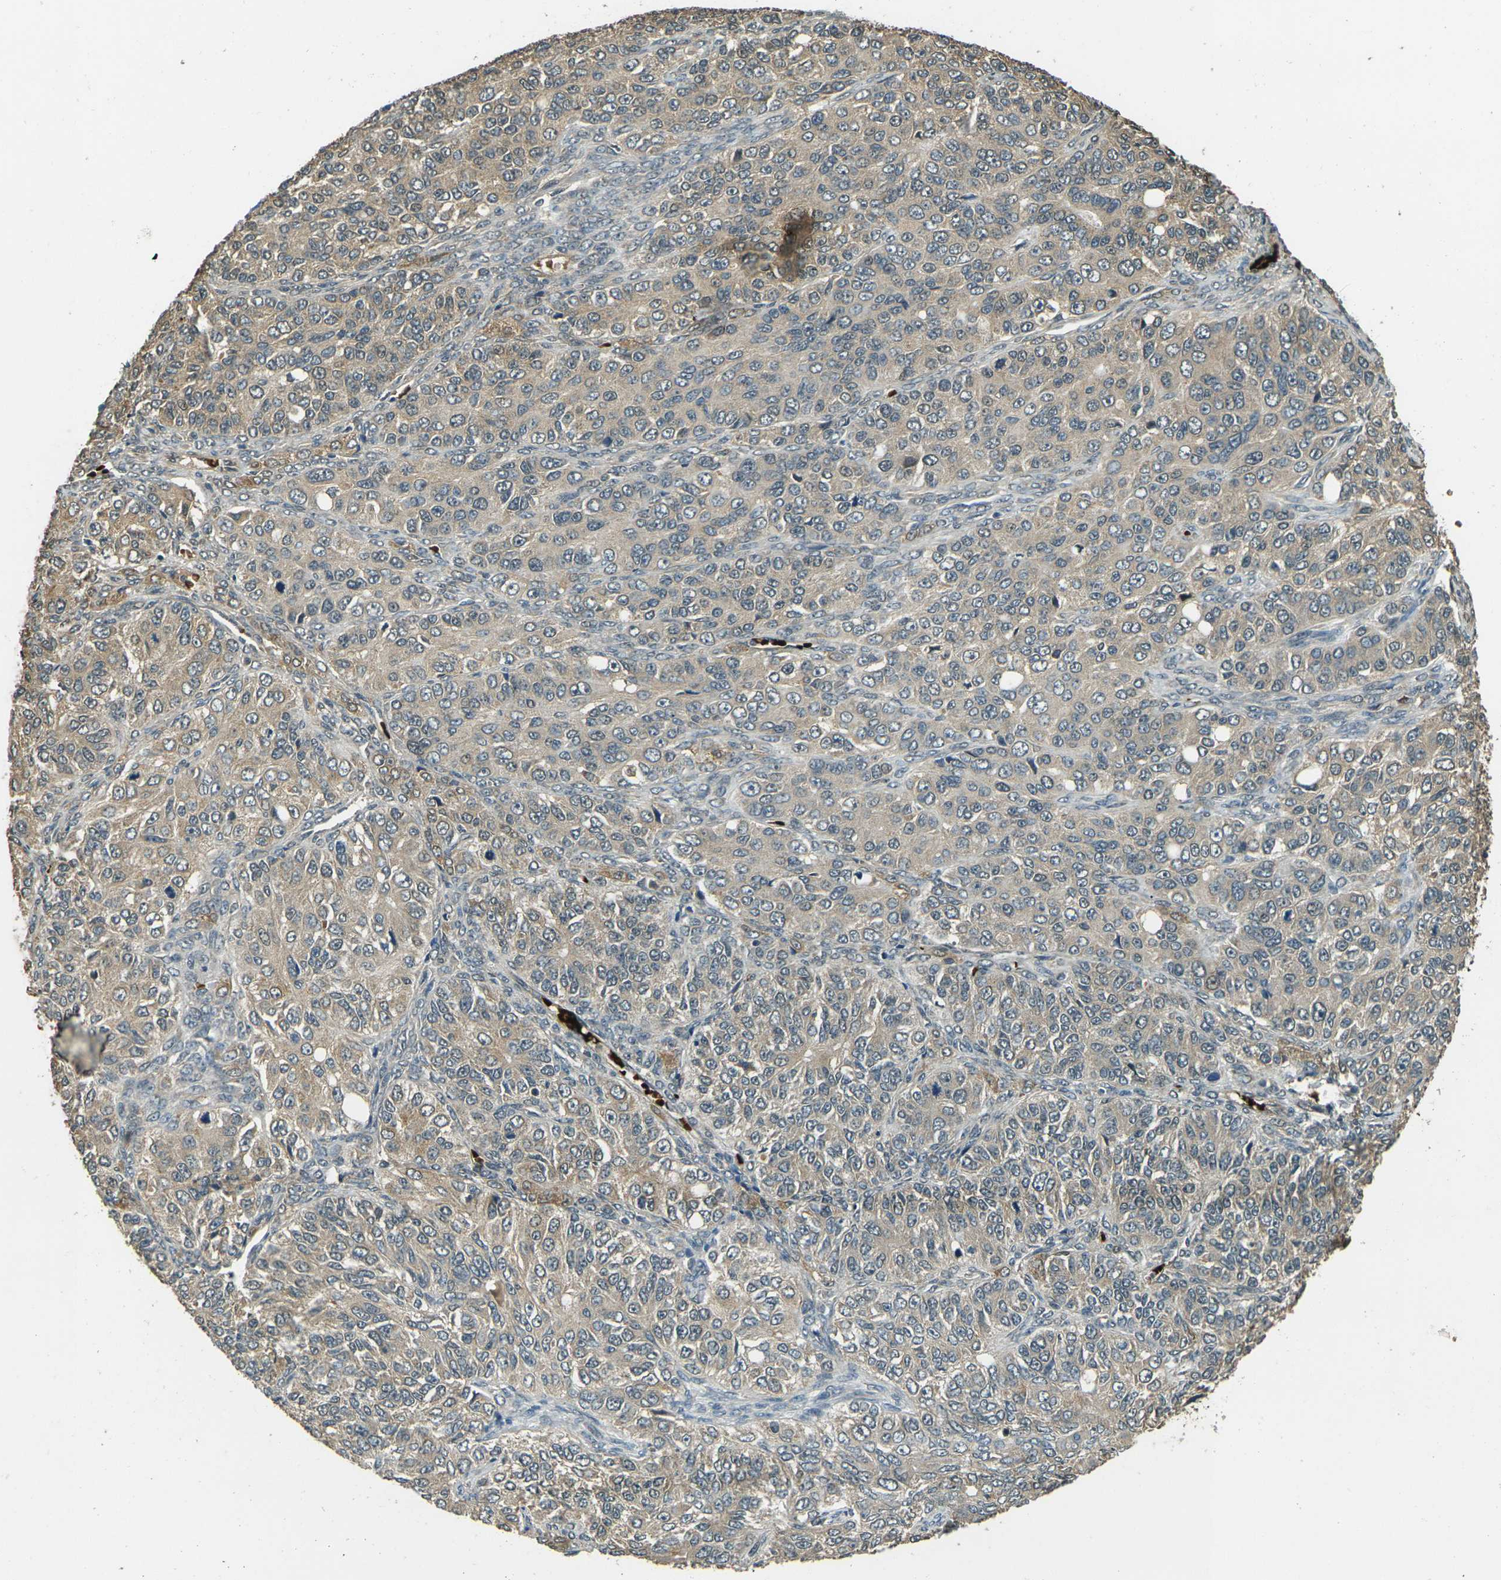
{"staining": {"intensity": "weak", "quantity": ">75%", "location": "cytoplasmic/membranous,nuclear"}, "tissue": "ovarian cancer", "cell_type": "Tumor cells", "image_type": "cancer", "snomed": [{"axis": "morphology", "description": "Carcinoma, endometroid"}, {"axis": "topography", "description": "Ovary"}], "caption": "A high-resolution histopathology image shows IHC staining of ovarian endometroid carcinoma, which exhibits weak cytoplasmic/membranous and nuclear staining in about >75% of tumor cells.", "gene": "TOR1A", "patient": {"sex": "female", "age": 51}}